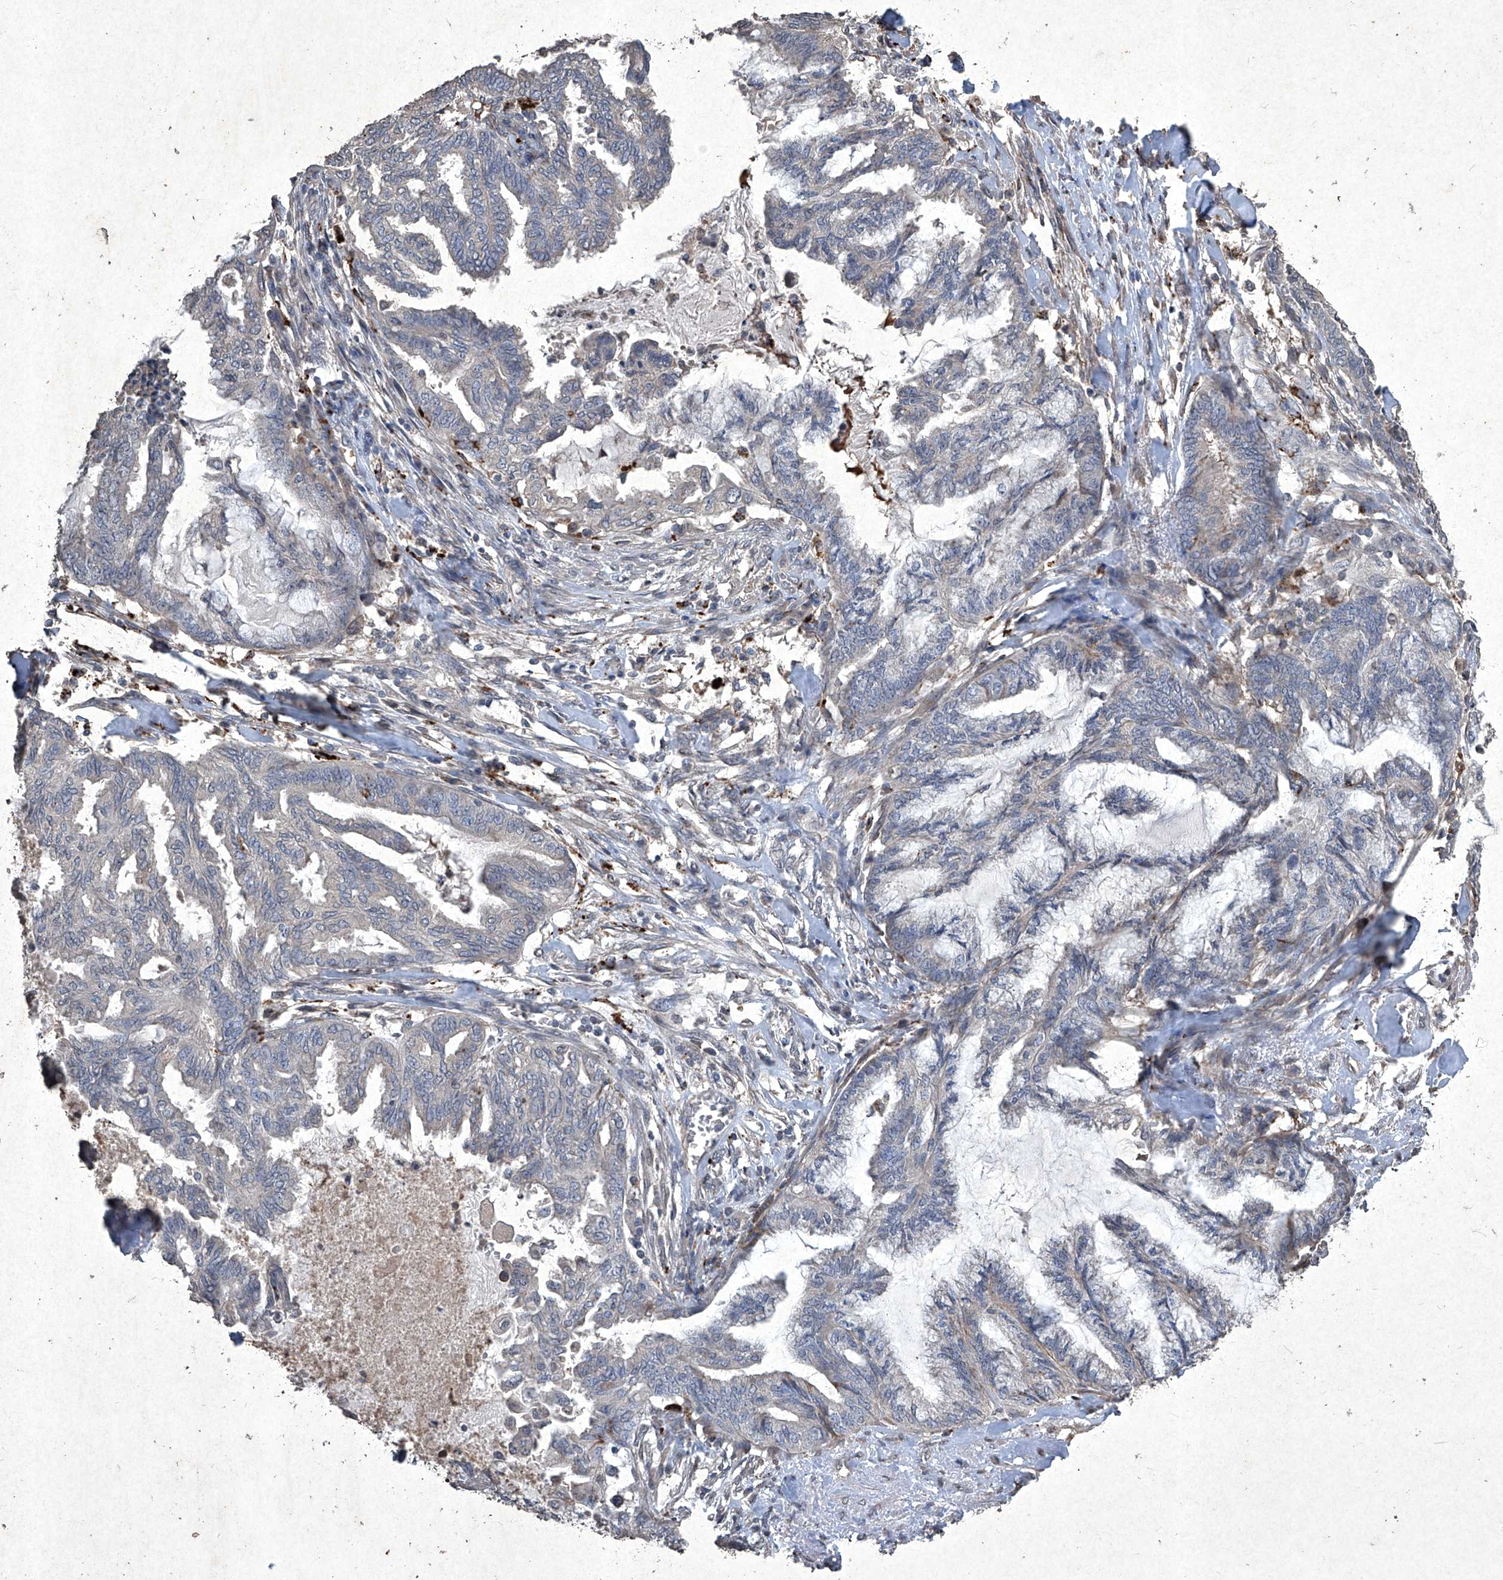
{"staining": {"intensity": "negative", "quantity": "none", "location": "none"}, "tissue": "endometrial cancer", "cell_type": "Tumor cells", "image_type": "cancer", "snomed": [{"axis": "morphology", "description": "Adenocarcinoma, NOS"}, {"axis": "topography", "description": "Endometrium"}], "caption": "DAB immunohistochemical staining of human adenocarcinoma (endometrial) shows no significant staining in tumor cells.", "gene": "MED16", "patient": {"sex": "female", "age": 86}}